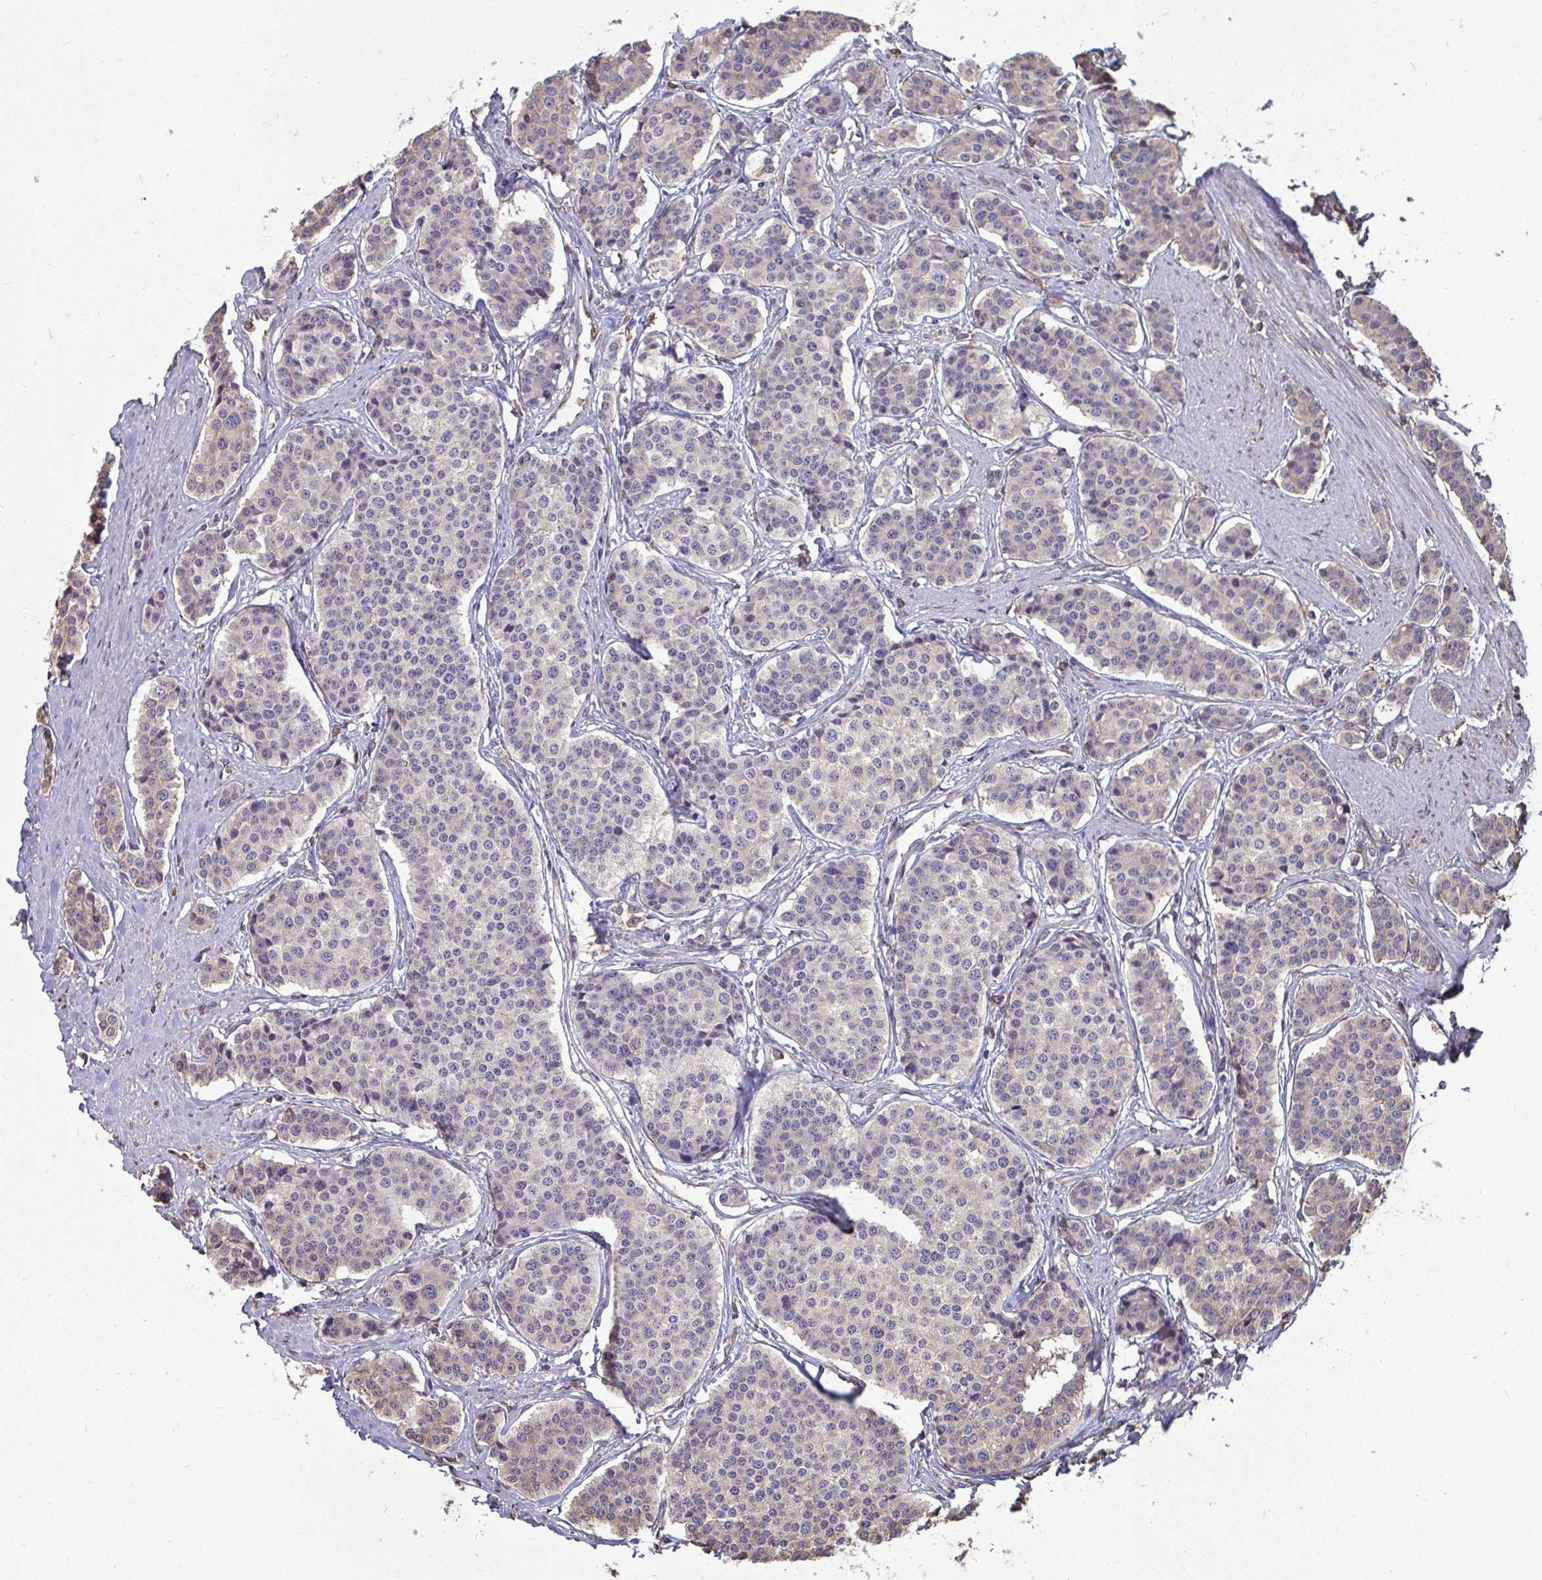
{"staining": {"intensity": "negative", "quantity": "none", "location": "none"}, "tissue": "carcinoid", "cell_type": "Tumor cells", "image_type": "cancer", "snomed": [{"axis": "morphology", "description": "Carcinoid, malignant, NOS"}, {"axis": "topography", "description": "Small intestine"}], "caption": "A high-resolution micrograph shows immunohistochemistry staining of carcinoid, which exhibits no significant staining in tumor cells.", "gene": "SYNCRIP", "patient": {"sex": "male", "age": 60}}